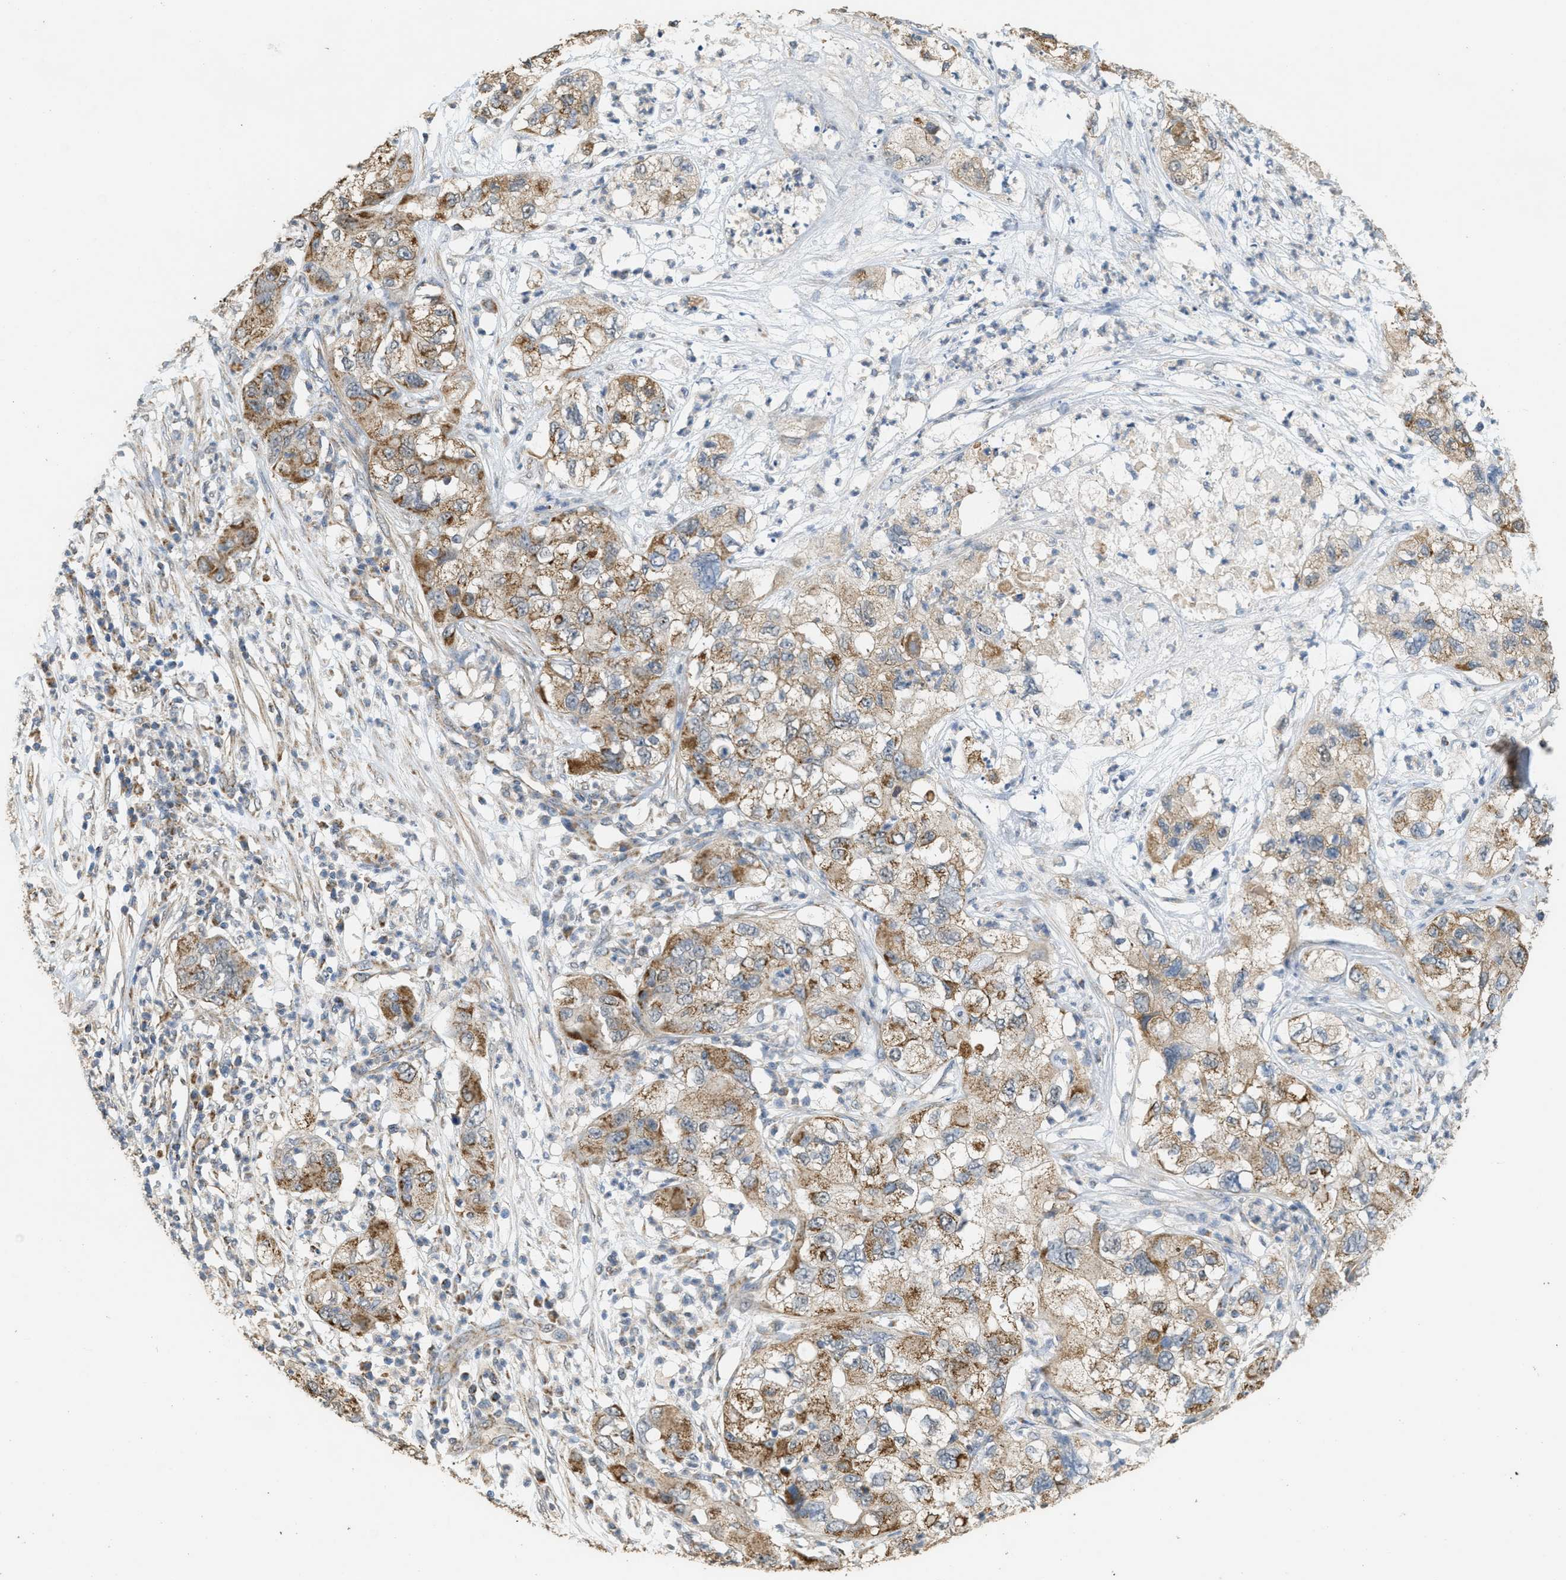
{"staining": {"intensity": "moderate", "quantity": ">75%", "location": "cytoplasmic/membranous"}, "tissue": "pancreatic cancer", "cell_type": "Tumor cells", "image_type": "cancer", "snomed": [{"axis": "morphology", "description": "Adenocarcinoma, NOS"}, {"axis": "topography", "description": "Pancreas"}], "caption": "Immunohistochemical staining of human pancreatic cancer shows medium levels of moderate cytoplasmic/membranous protein positivity in approximately >75% of tumor cells.", "gene": "KCNA4", "patient": {"sex": "female", "age": 78}}